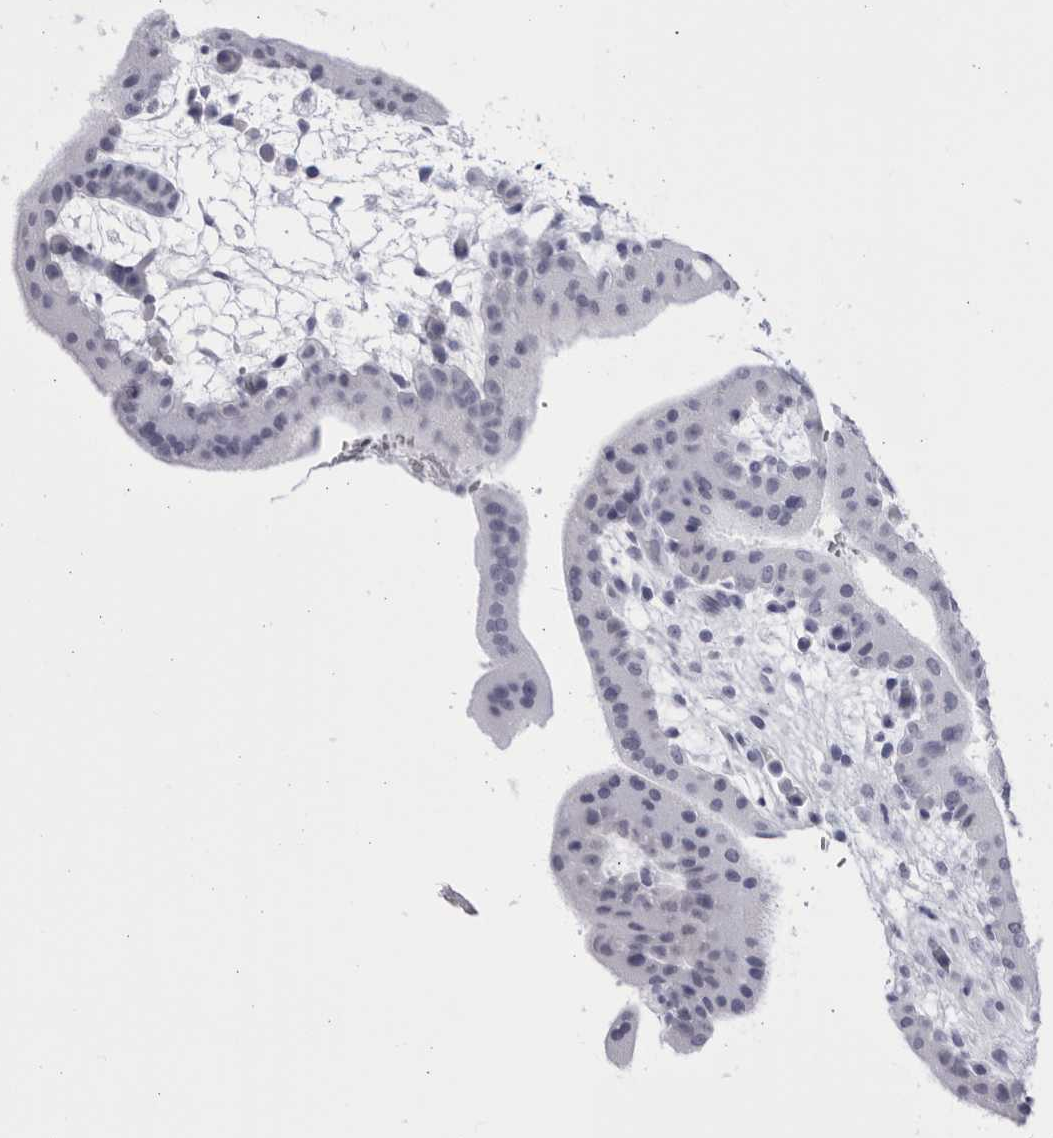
{"staining": {"intensity": "negative", "quantity": "none", "location": "none"}, "tissue": "placenta", "cell_type": "Decidual cells", "image_type": "normal", "snomed": [{"axis": "morphology", "description": "Normal tissue, NOS"}, {"axis": "topography", "description": "Placenta"}], "caption": "There is no significant expression in decidual cells of placenta. (Brightfield microscopy of DAB (3,3'-diaminobenzidine) immunohistochemistry at high magnification).", "gene": "CCDC181", "patient": {"sex": "female", "age": 35}}